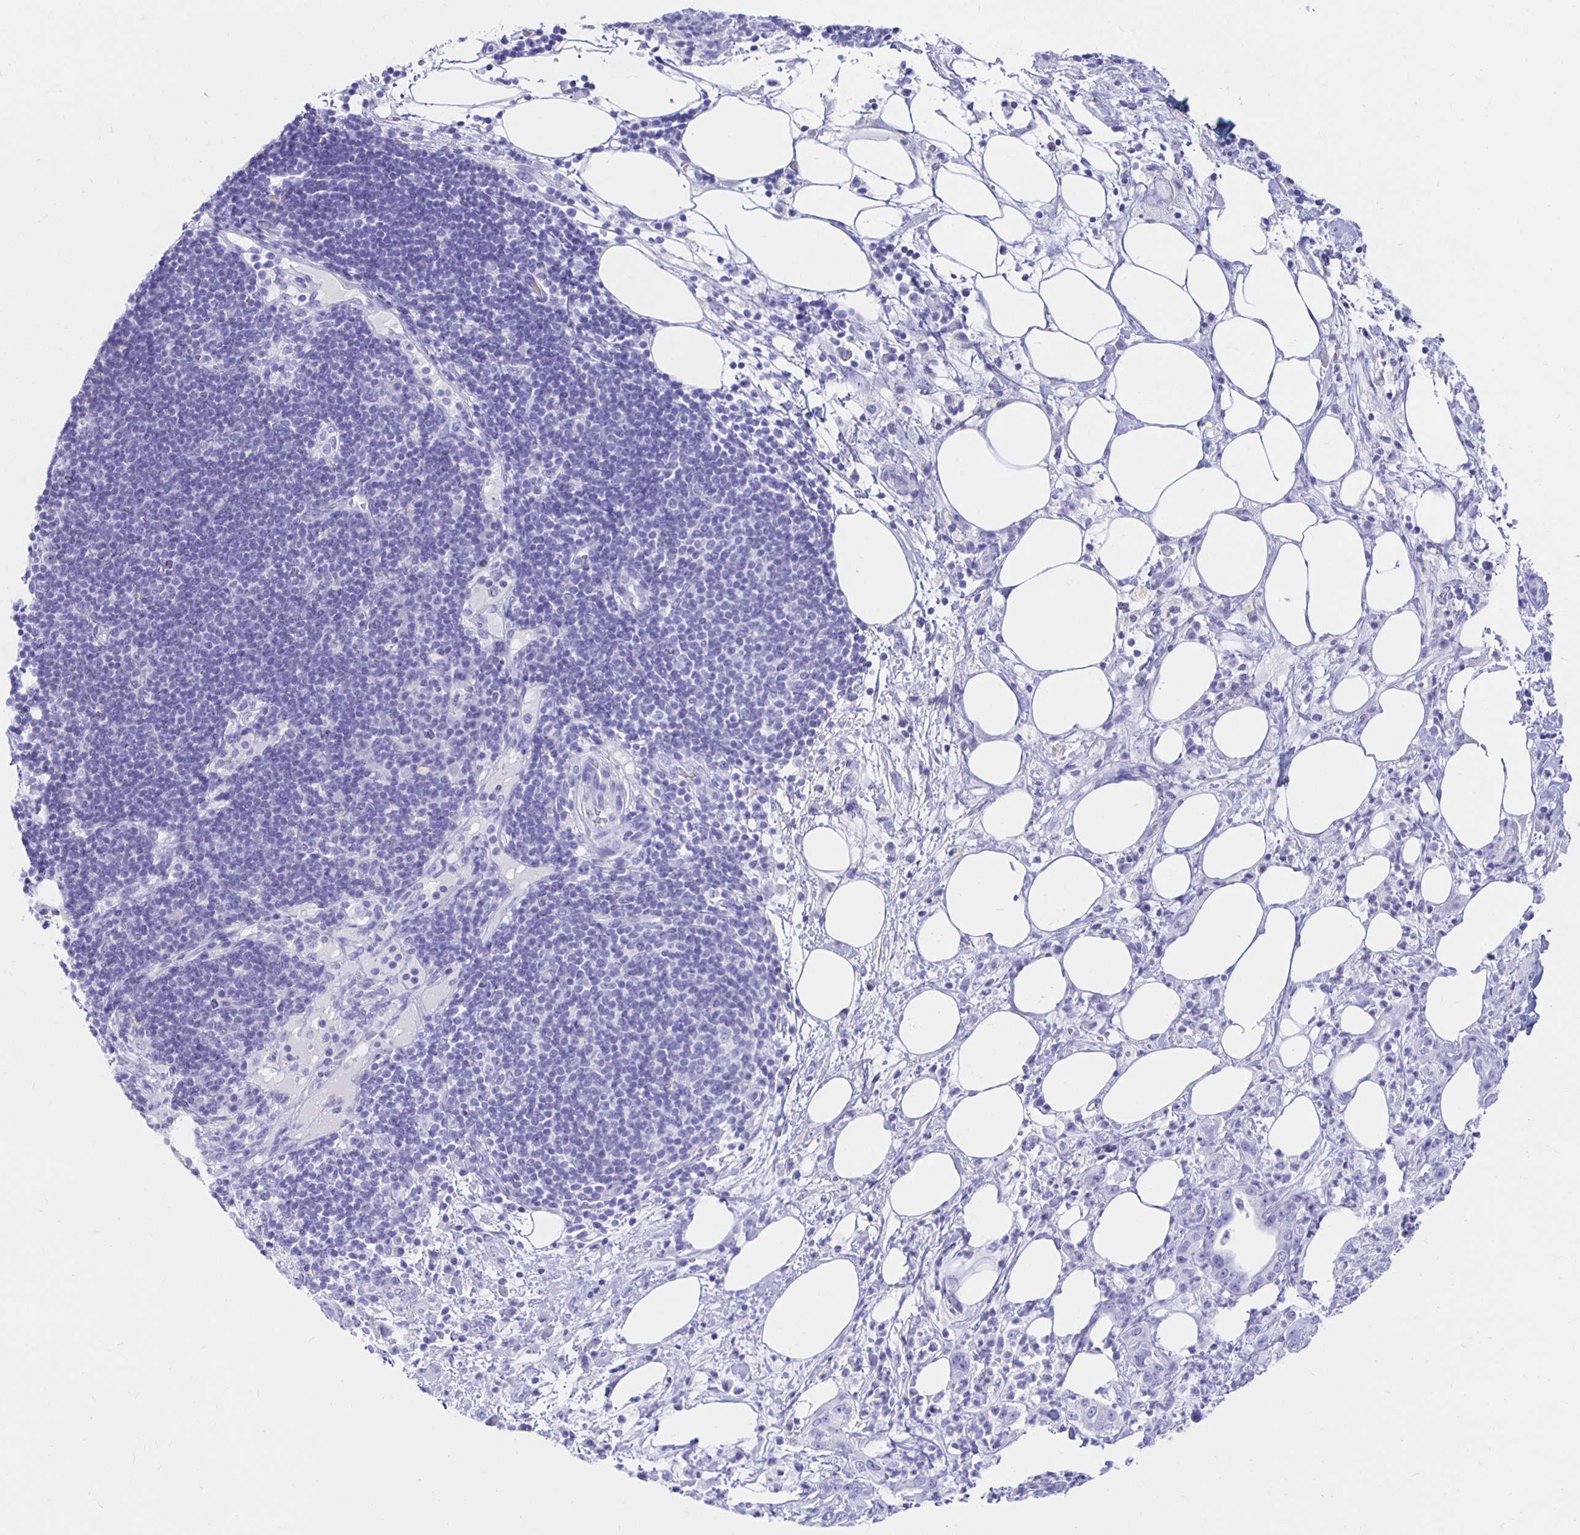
{"staining": {"intensity": "negative", "quantity": "none", "location": "none"}, "tissue": "pancreatic cancer", "cell_type": "Tumor cells", "image_type": "cancer", "snomed": [{"axis": "morphology", "description": "Adenocarcinoma, NOS"}, {"axis": "topography", "description": "Pancreas"}], "caption": "Photomicrograph shows no protein expression in tumor cells of pancreatic cancer (adenocarcinoma) tissue.", "gene": "UMOD", "patient": {"sex": "male", "age": 71}}